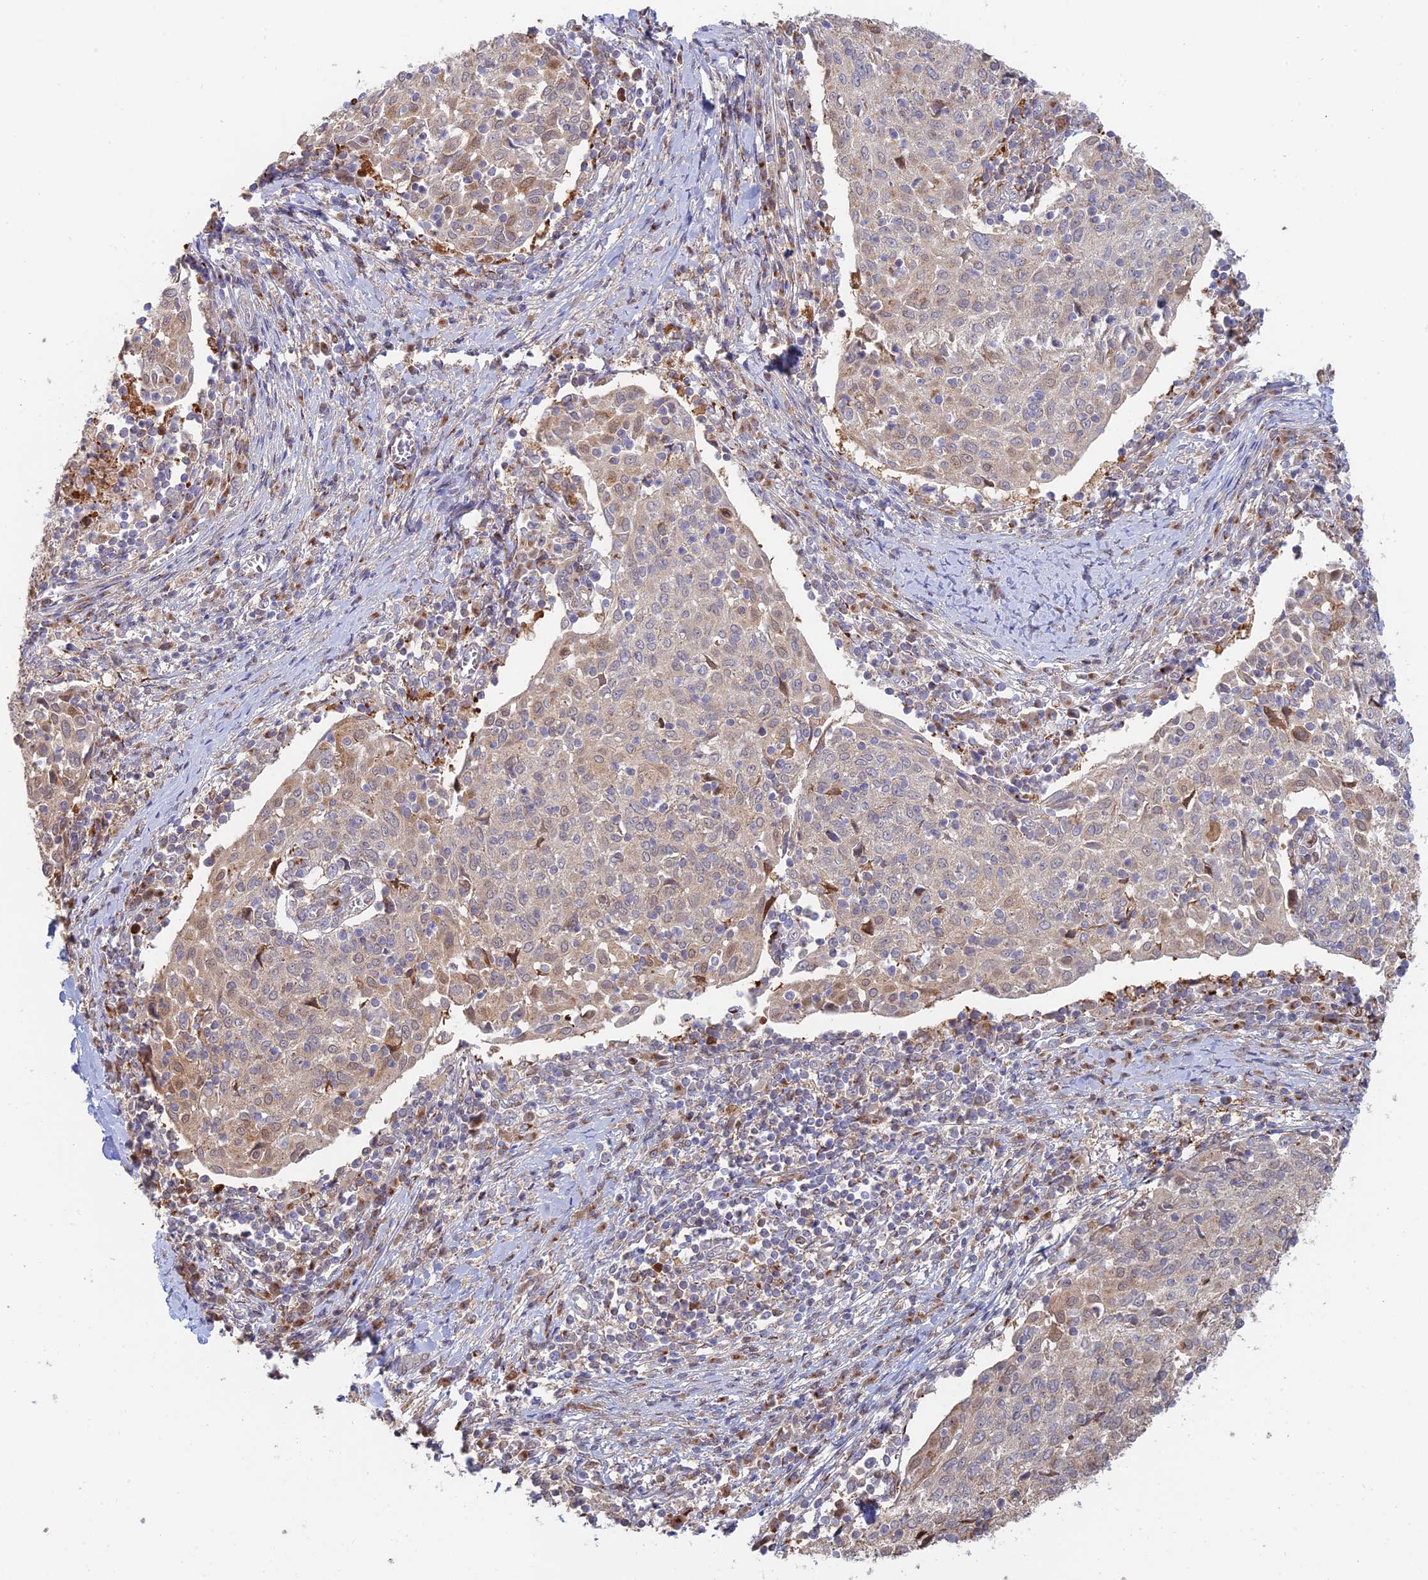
{"staining": {"intensity": "weak", "quantity": "25%-75%", "location": "cytoplasmic/membranous"}, "tissue": "cervical cancer", "cell_type": "Tumor cells", "image_type": "cancer", "snomed": [{"axis": "morphology", "description": "Squamous cell carcinoma, NOS"}, {"axis": "topography", "description": "Cervix"}], "caption": "Immunohistochemistry (IHC) image of squamous cell carcinoma (cervical) stained for a protein (brown), which displays low levels of weak cytoplasmic/membranous staining in approximately 25%-75% of tumor cells.", "gene": "HS2ST1", "patient": {"sex": "female", "age": 52}}